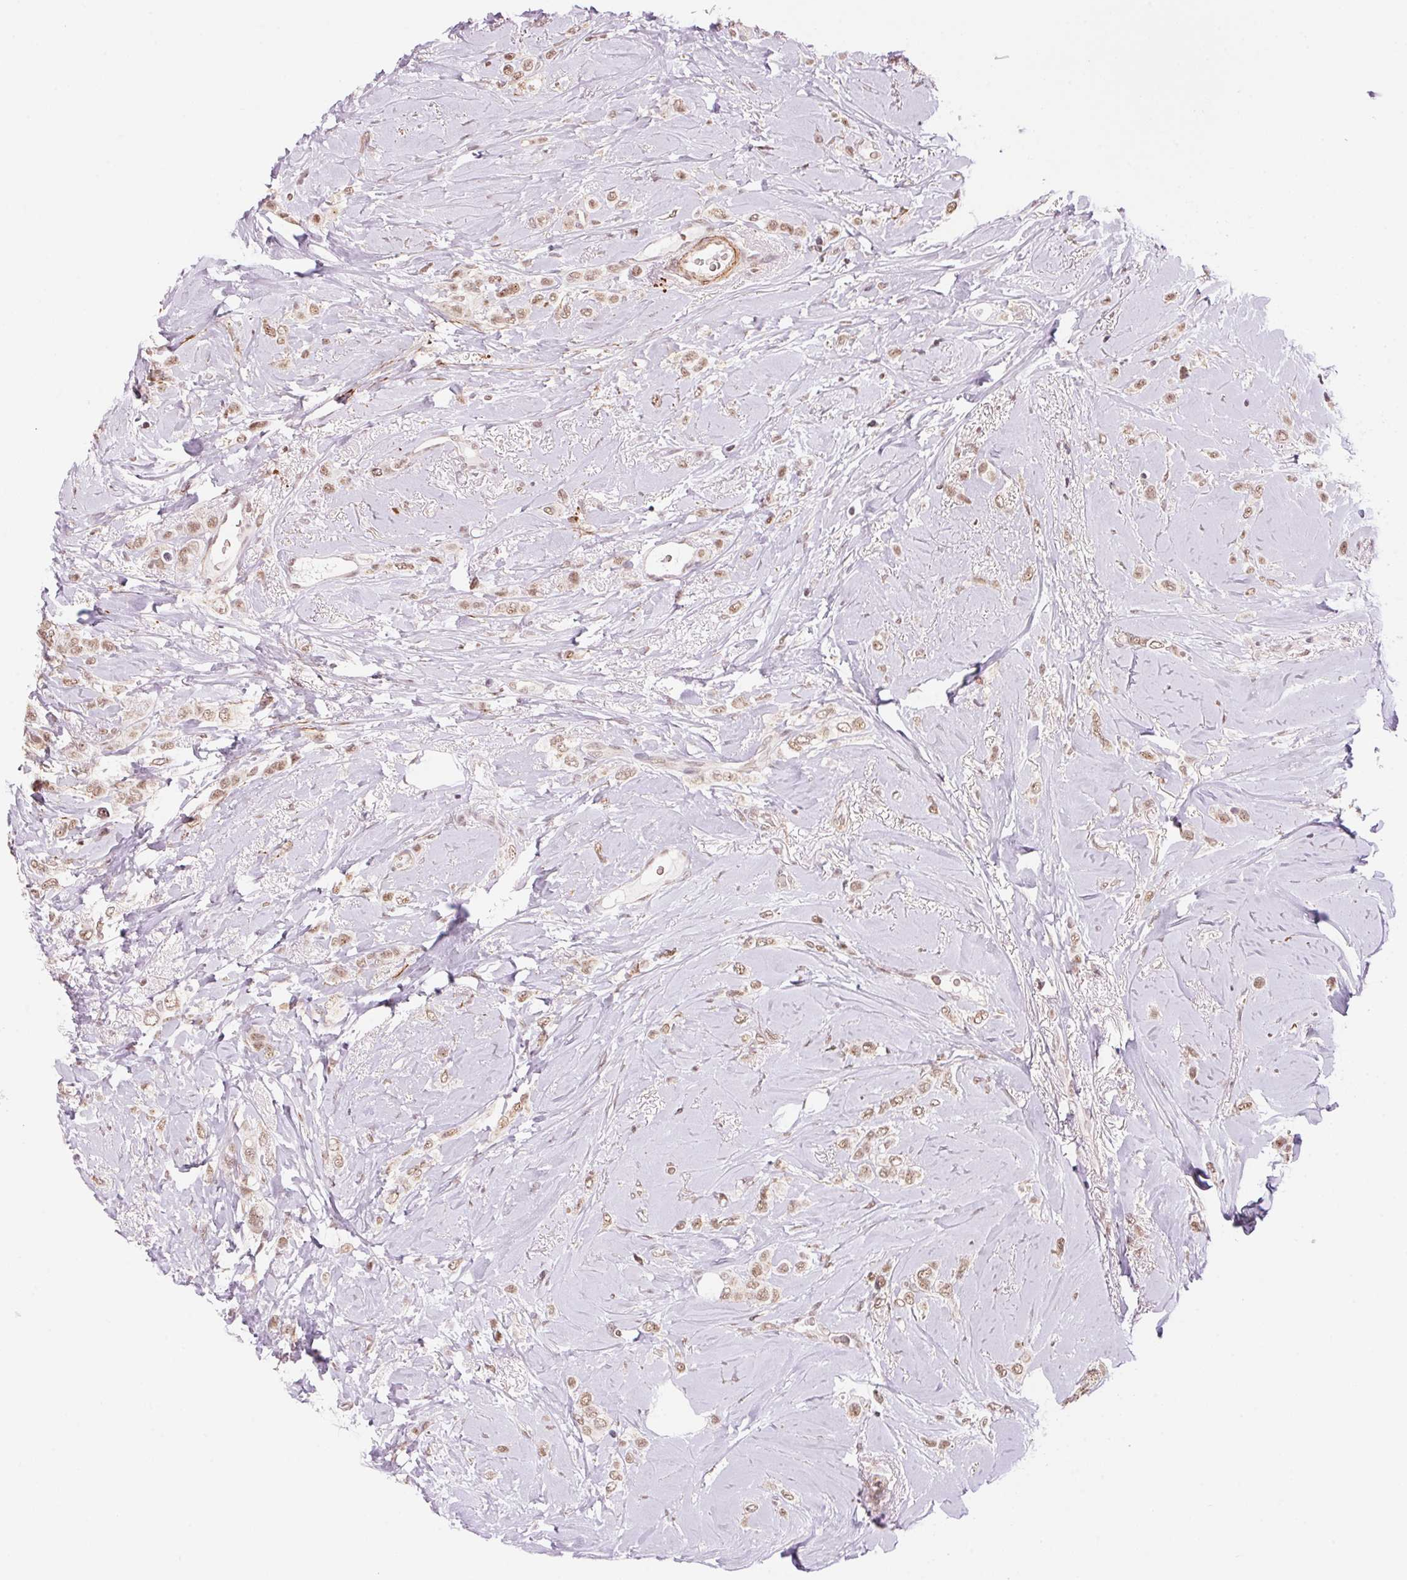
{"staining": {"intensity": "weak", "quantity": ">75%", "location": "nuclear"}, "tissue": "breast cancer", "cell_type": "Tumor cells", "image_type": "cancer", "snomed": [{"axis": "morphology", "description": "Lobular carcinoma"}, {"axis": "topography", "description": "Breast"}], "caption": "Immunohistochemistry (IHC) micrograph of neoplastic tissue: human lobular carcinoma (breast) stained using IHC displays low levels of weak protein expression localized specifically in the nuclear of tumor cells, appearing as a nuclear brown color.", "gene": "HNRNPDL", "patient": {"sex": "female", "age": 66}}